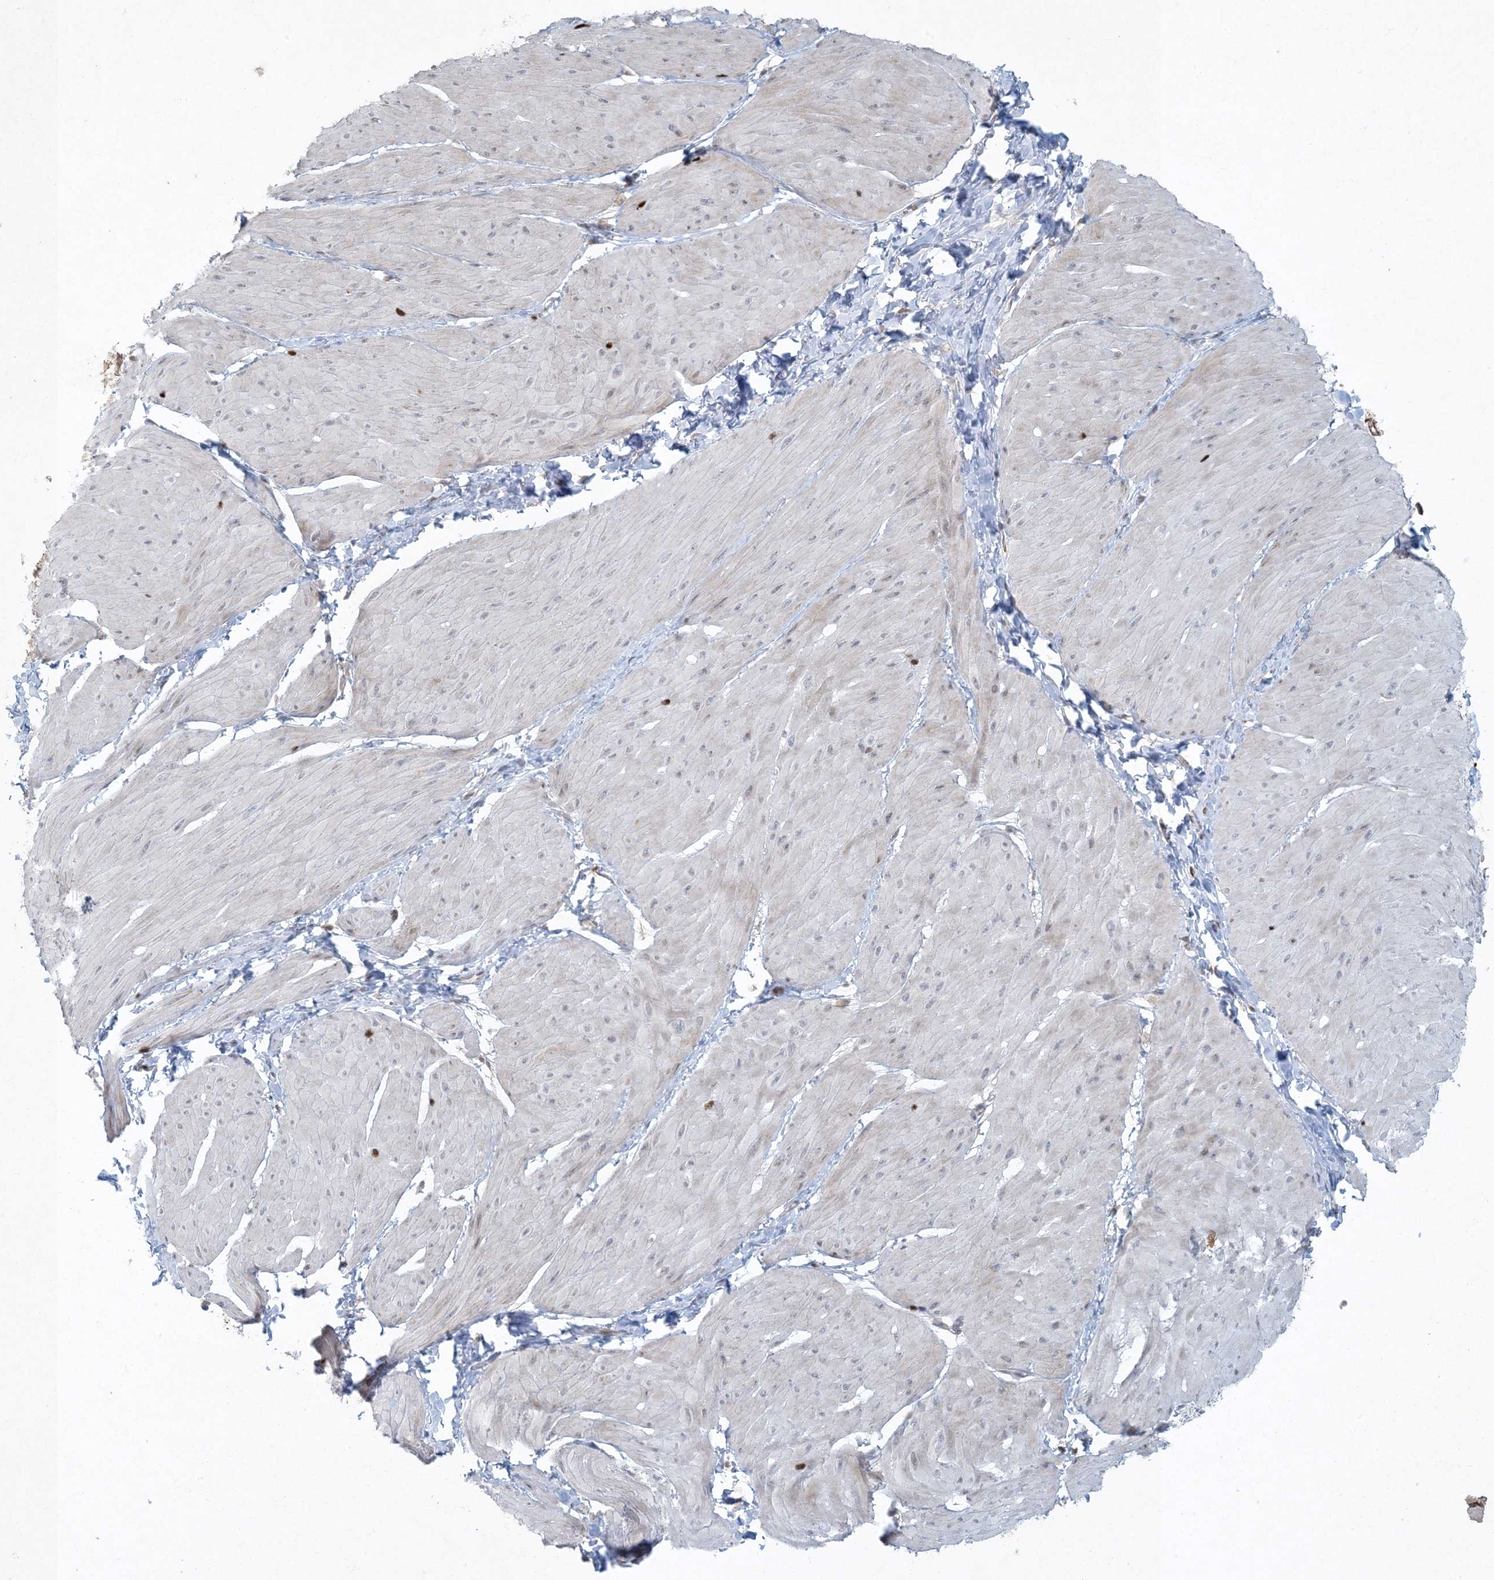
{"staining": {"intensity": "negative", "quantity": "none", "location": "none"}, "tissue": "smooth muscle", "cell_type": "Smooth muscle cells", "image_type": "normal", "snomed": [{"axis": "morphology", "description": "Urothelial carcinoma, High grade"}, {"axis": "topography", "description": "Urinary bladder"}], "caption": "The histopathology image shows no staining of smooth muscle cells in normal smooth muscle.", "gene": "CTDNEP1", "patient": {"sex": "male", "age": 46}}